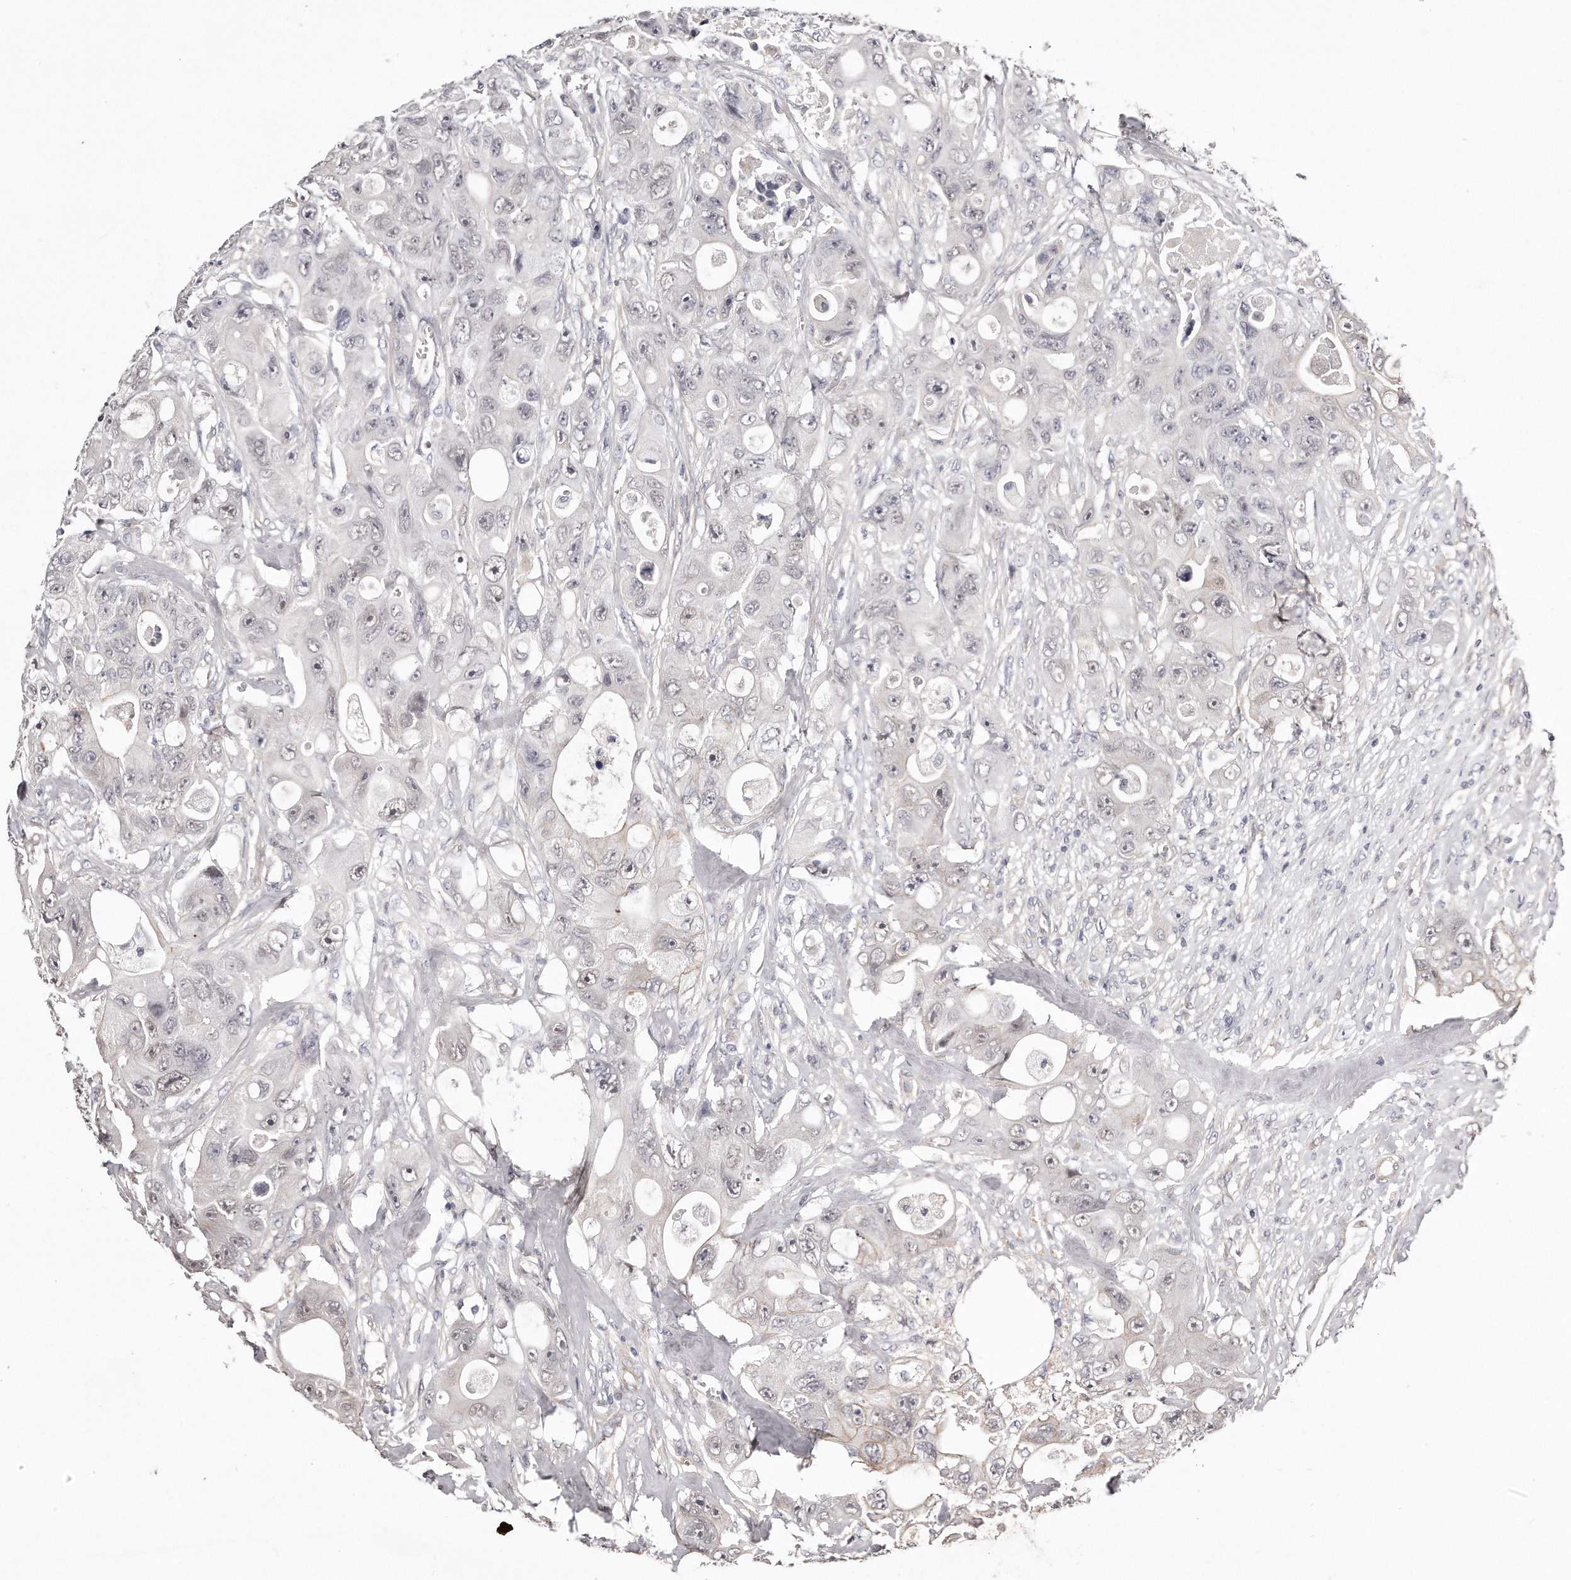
{"staining": {"intensity": "negative", "quantity": "none", "location": "none"}, "tissue": "colorectal cancer", "cell_type": "Tumor cells", "image_type": "cancer", "snomed": [{"axis": "morphology", "description": "Adenocarcinoma, NOS"}, {"axis": "topography", "description": "Colon"}], "caption": "This is an IHC image of colorectal cancer (adenocarcinoma). There is no positivity in tumor cells.", "gene": "CASZ1", "patient": {"sex": "female", "age": 46}}